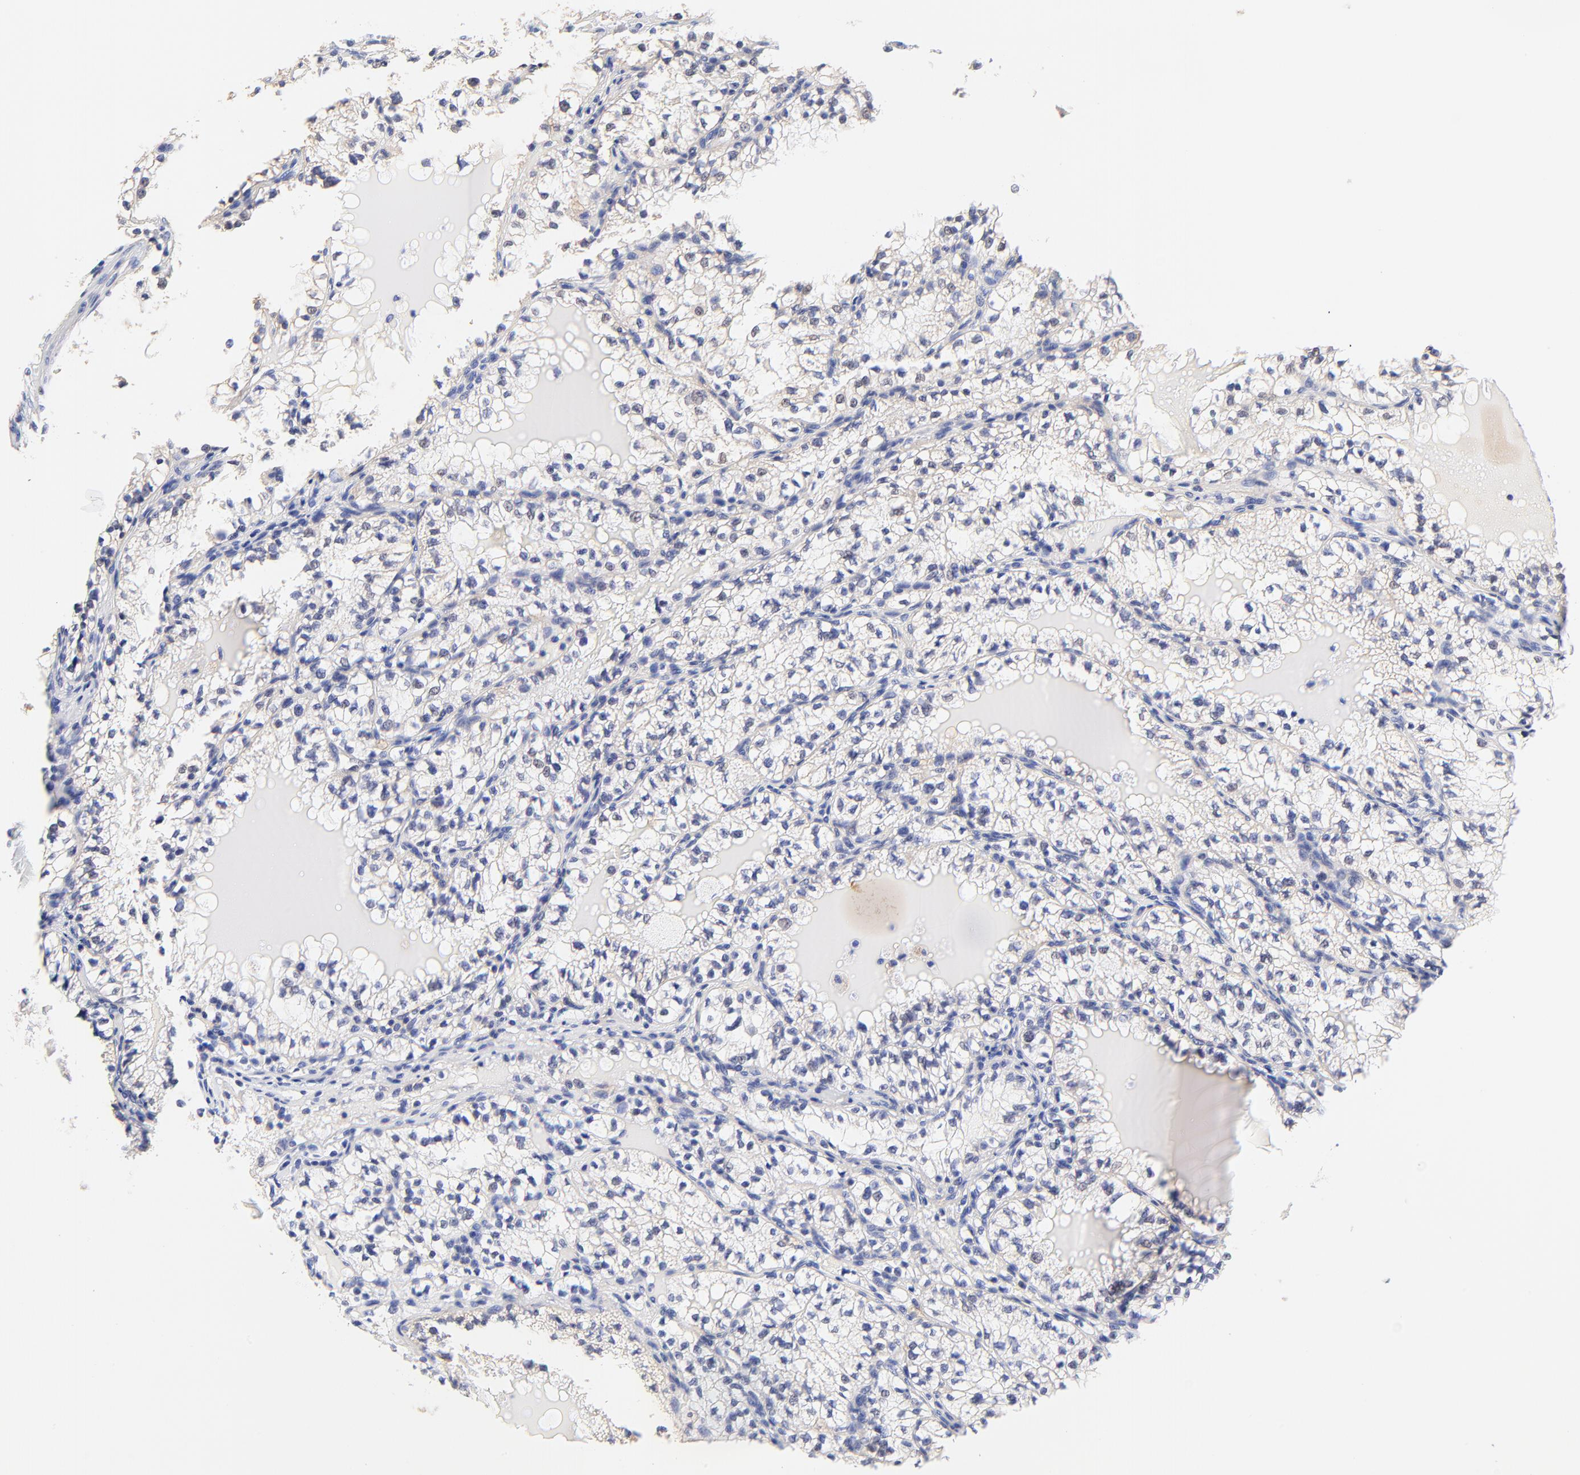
{"staining": {"intensity": "negative", "quantity": "none", "location": "none"}, "tissue": "renal cancer", "cell_type": "Tumor cells", "image_type": "cancer", "snomed": [{"axis": "morphology", "description": "Adenocarcinoma, NOS"}, {"axis": "topography", "description": "Kidney"}], "caption": "Immunohistochemical staining of renal cancer (adenocarcinoma) shows no significant positivity in tumor cells. (DAB (3,3'-diaminobenzidine) immunohistochemistry, high magnification).", "gene": "PTK7", "patient": {"sex": "male", "age": 61}}